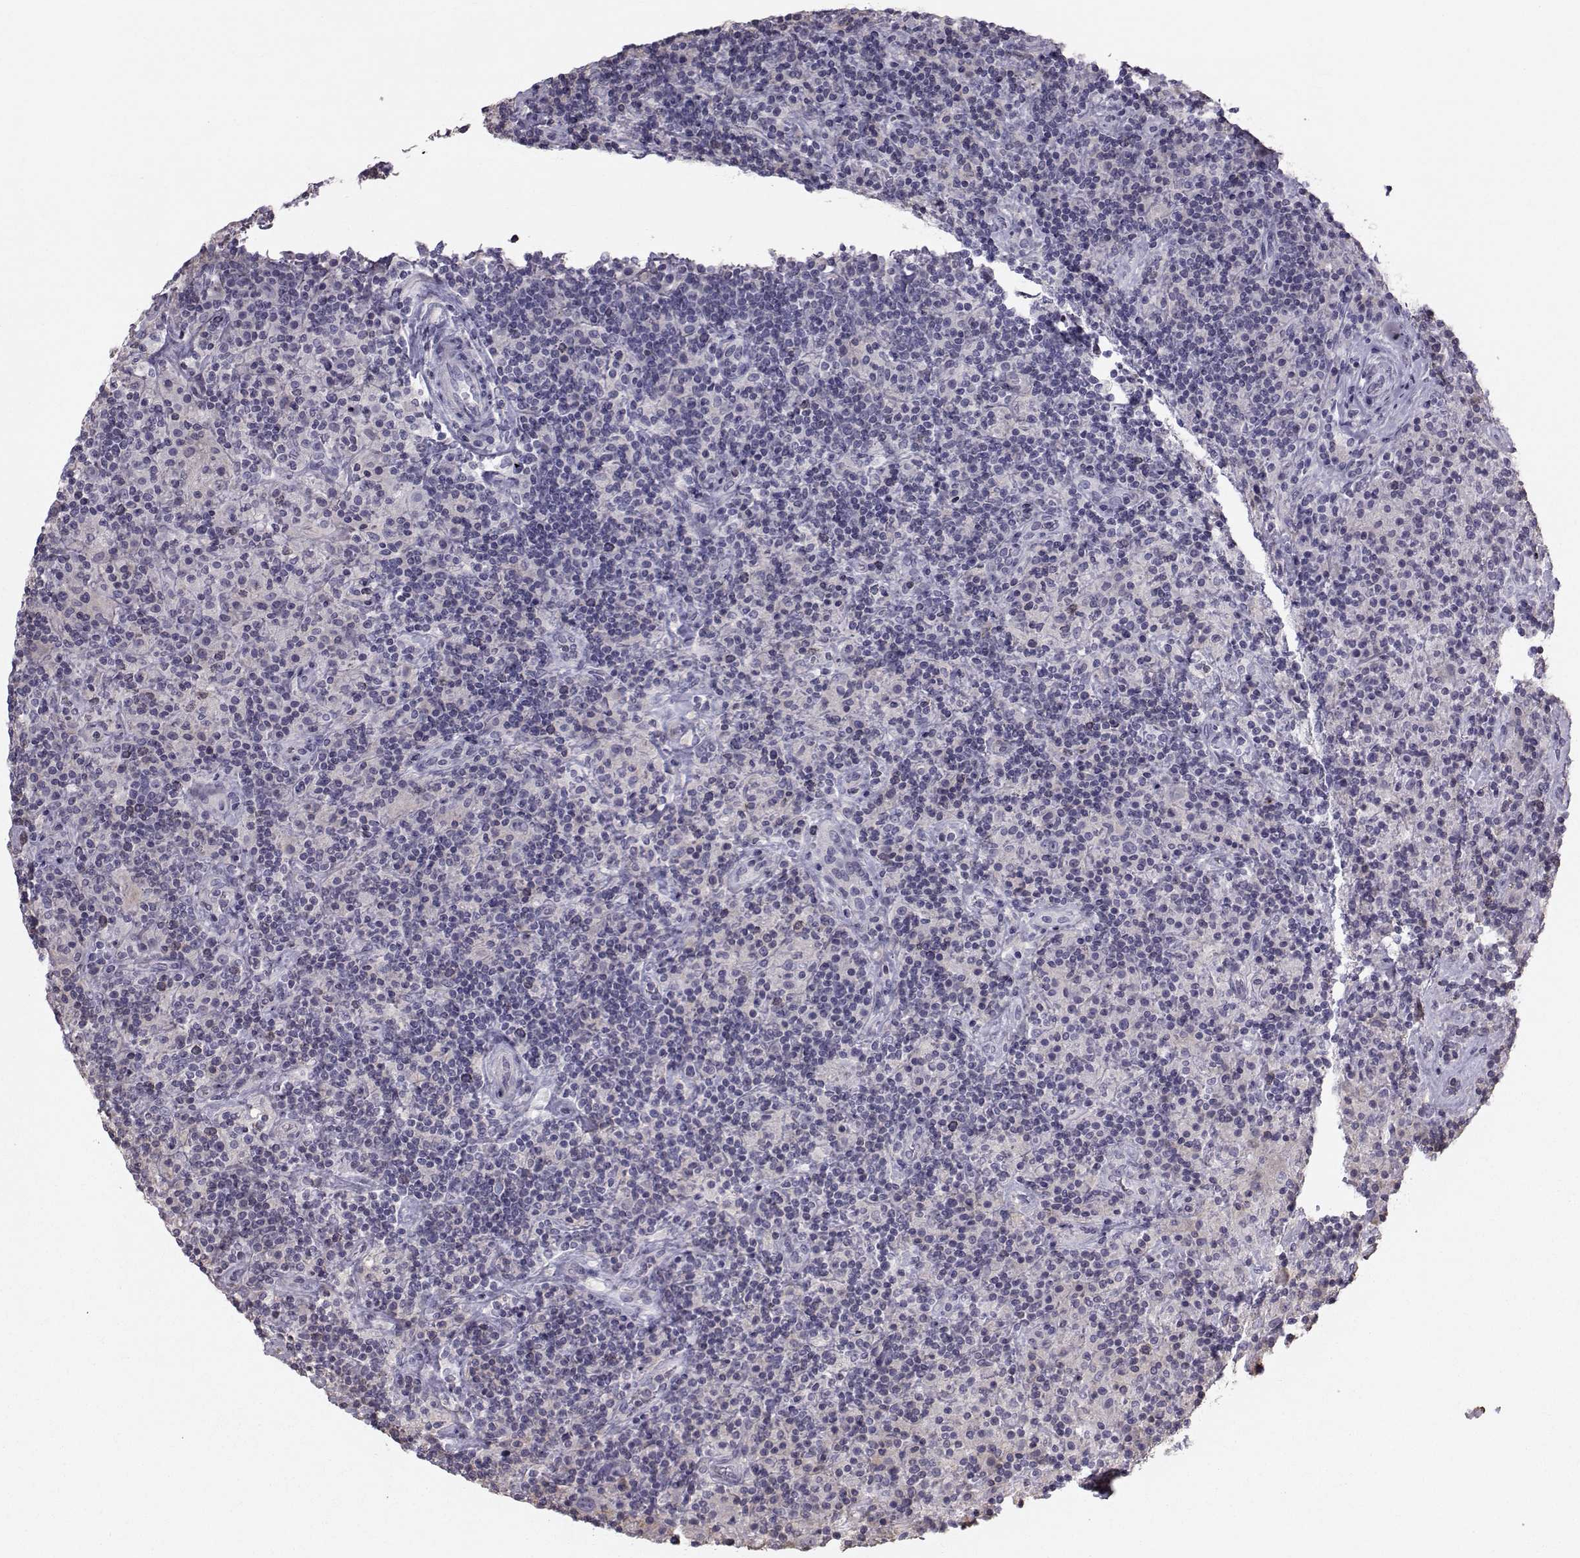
{"staining": {"intensity": "negative", "quantity": "none", "location": "none"}, "tissue": "lymphoma", "cell_type": "Tumor cells", "image_type": "cancer", "snomed": [{"axis": "morphology", "description": "Hodgkin's disease, NOS"}, {"axis": "topography", "description": "Lymph node"}], "caption": "The immunohistochemistry (IHC) micrograph has no significant positivity in tumor cells of lymphoma tissue. Brightfield microscopy of immunohistochemistry (IHC) stained with DAB (brown) and hematoxylin (blue), captured at high magnification.", "gene": "GARIN3", "patient": {"sex": "male", "age": 70}}